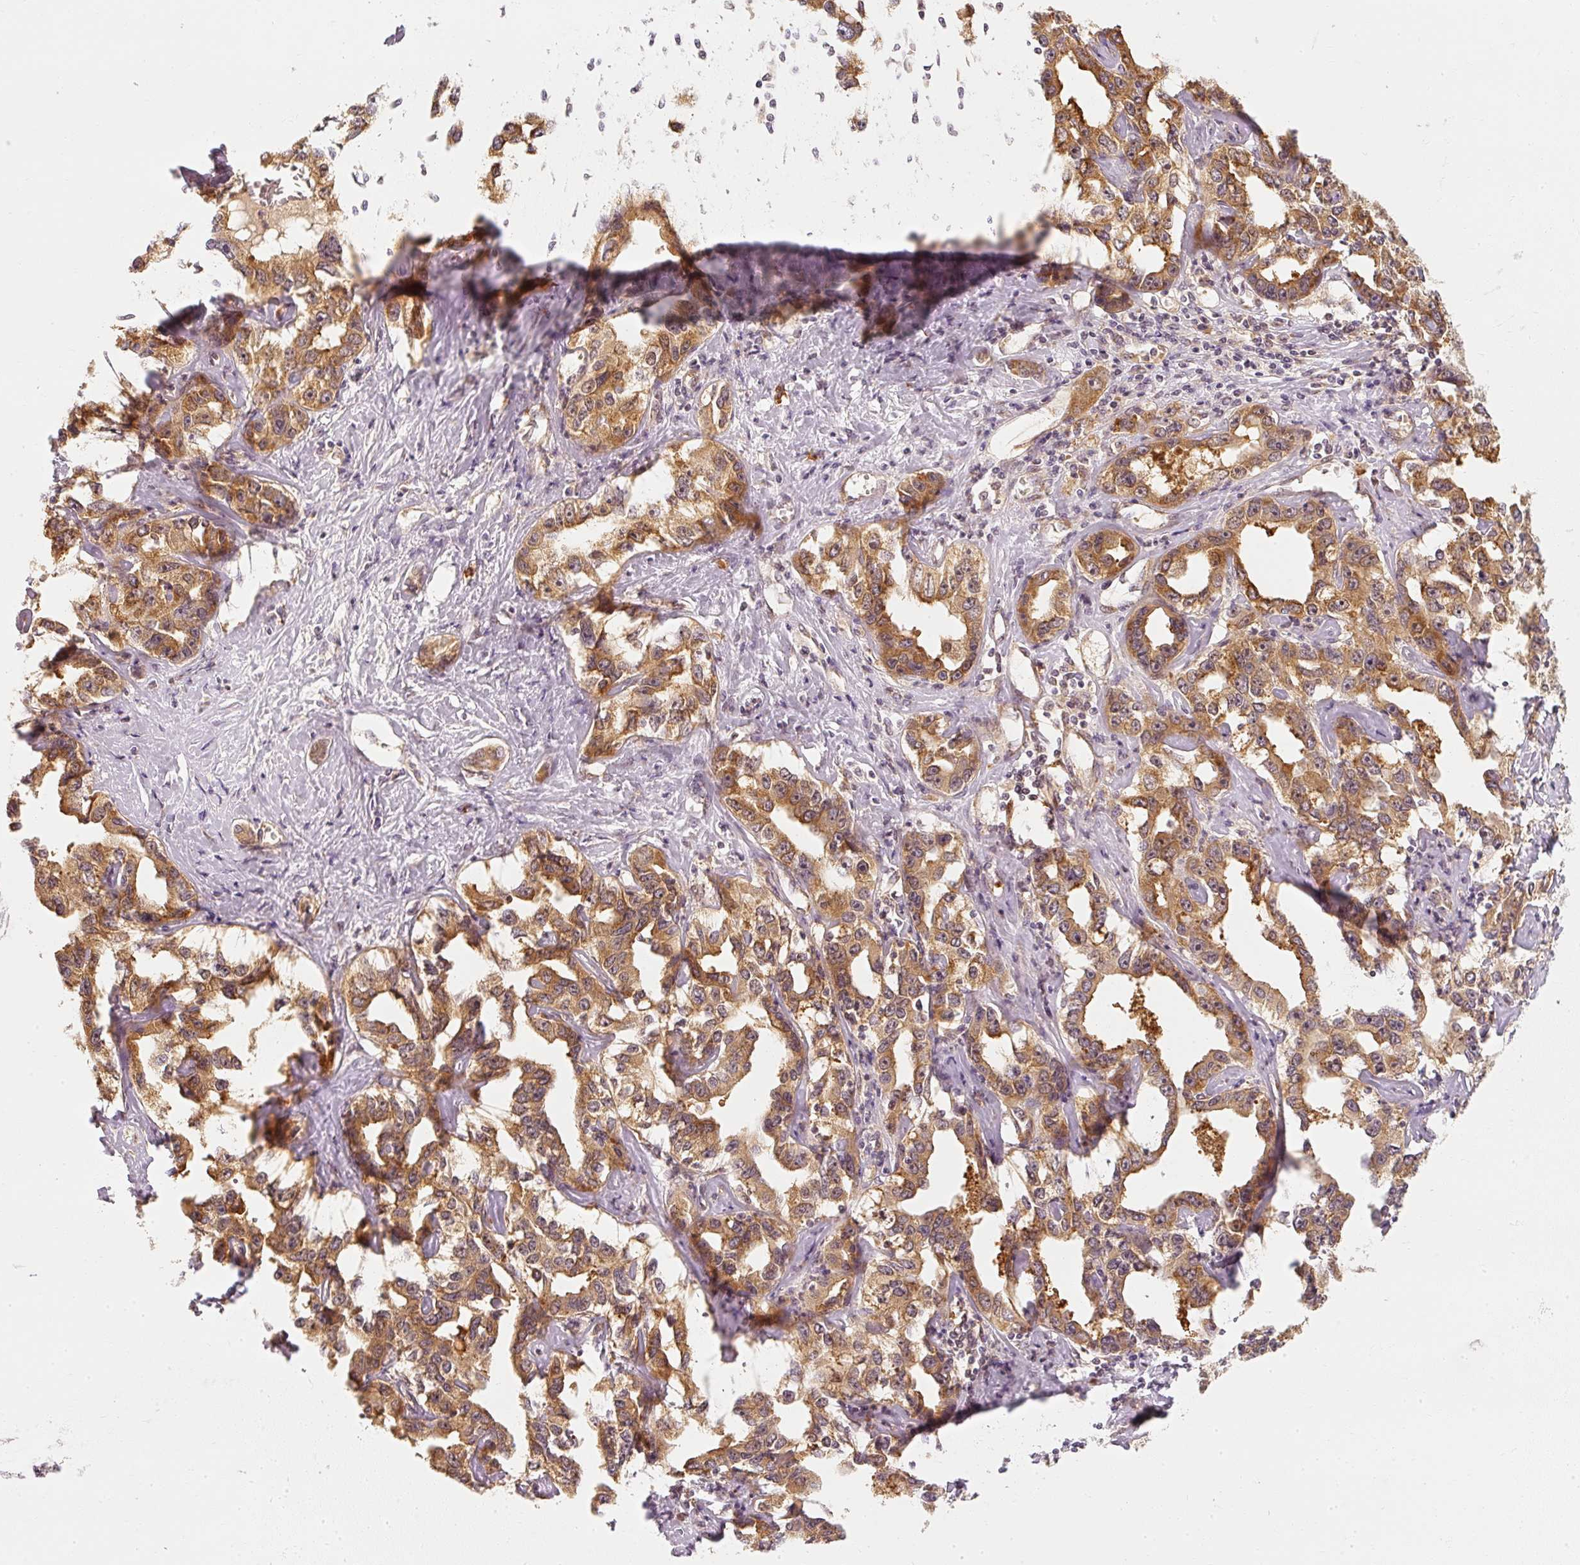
{"staining": {"intensity": "moderate", "quantity": ">75%", "location": "cytoplasmic/membranous"}, "tissue": "liver cancer", "cell_type": "Tumor cells", "image_type": "cancer", "snomed": [{"axis": "morphology", "description": "Cholangiocarcinoma"}, {"axis": "topography", "description": "Liver"}], "caption": "DAB immunohistochemical staining of liver cancer (cholangiocarcinoma) exhibits moderate cytoplasmic/membranous protein expression in approximately >75% of tumor cells. (DAB (3,3'-diaminobenzidine) IHC, brown staining for protein, blue staining for nuclei).", "gene": "EEF1A2", "patient": {"sex": "male", "age": 59}}